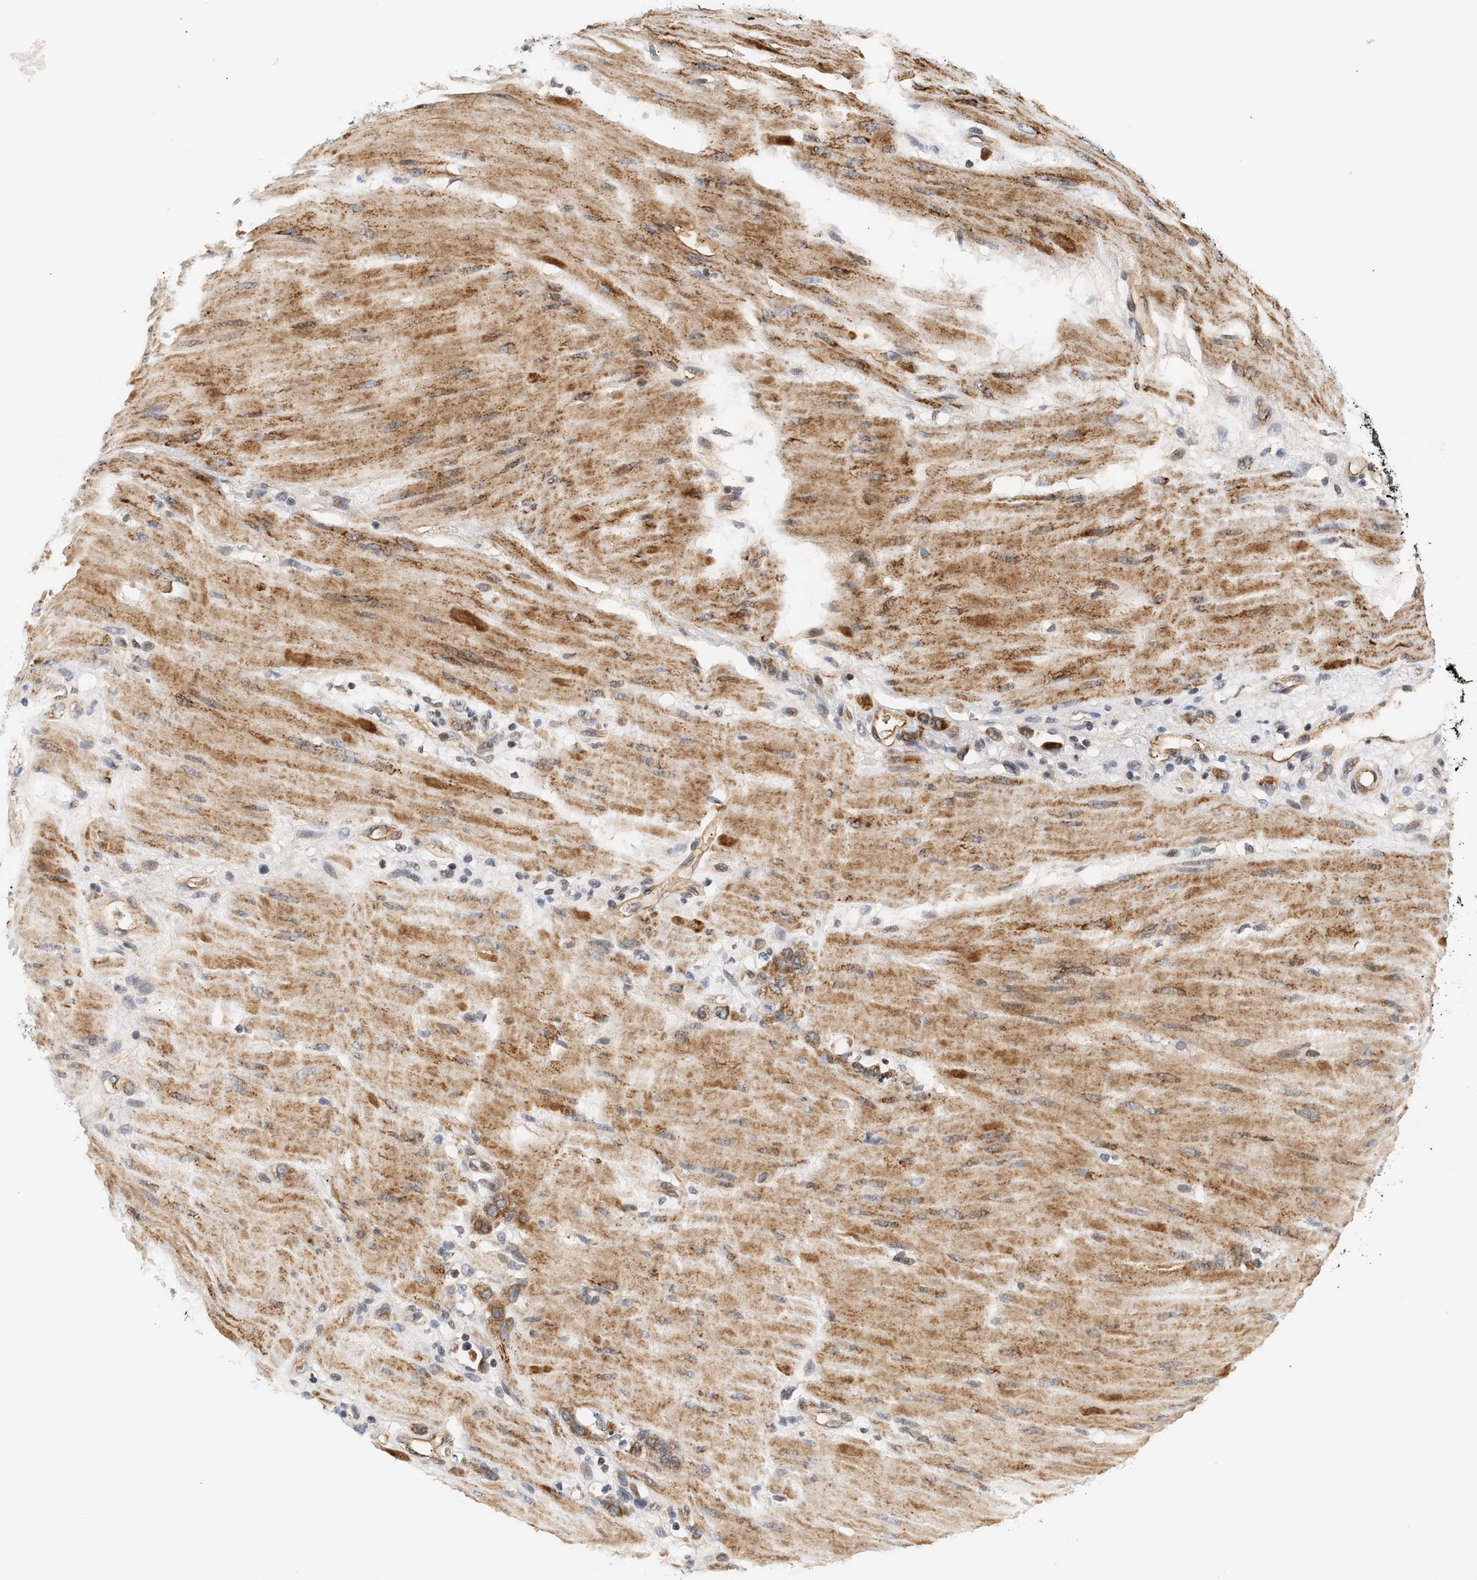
{"staining": {"intensity": "moderate", "quantity": ">75%", "location": "cytoplasmic/membranous"}, "tissue": "stomach cancer", "cell_type": "Tumor cells", "image_type": "cancer", "snomed": [{"axis": "morphology", "description": "Adenocarcinoma, NOS"}, {"axis": "topography", "description": "Stomach"}], "caption": "Immunohistochemical staining of human stomach adenocarcinoma demonstrates moderate cytoplasmic/membranous protein positivity in about >75% of tumor cells.", "gene": "PLXND1", "patient": {"sex": "male", "age": 82}}